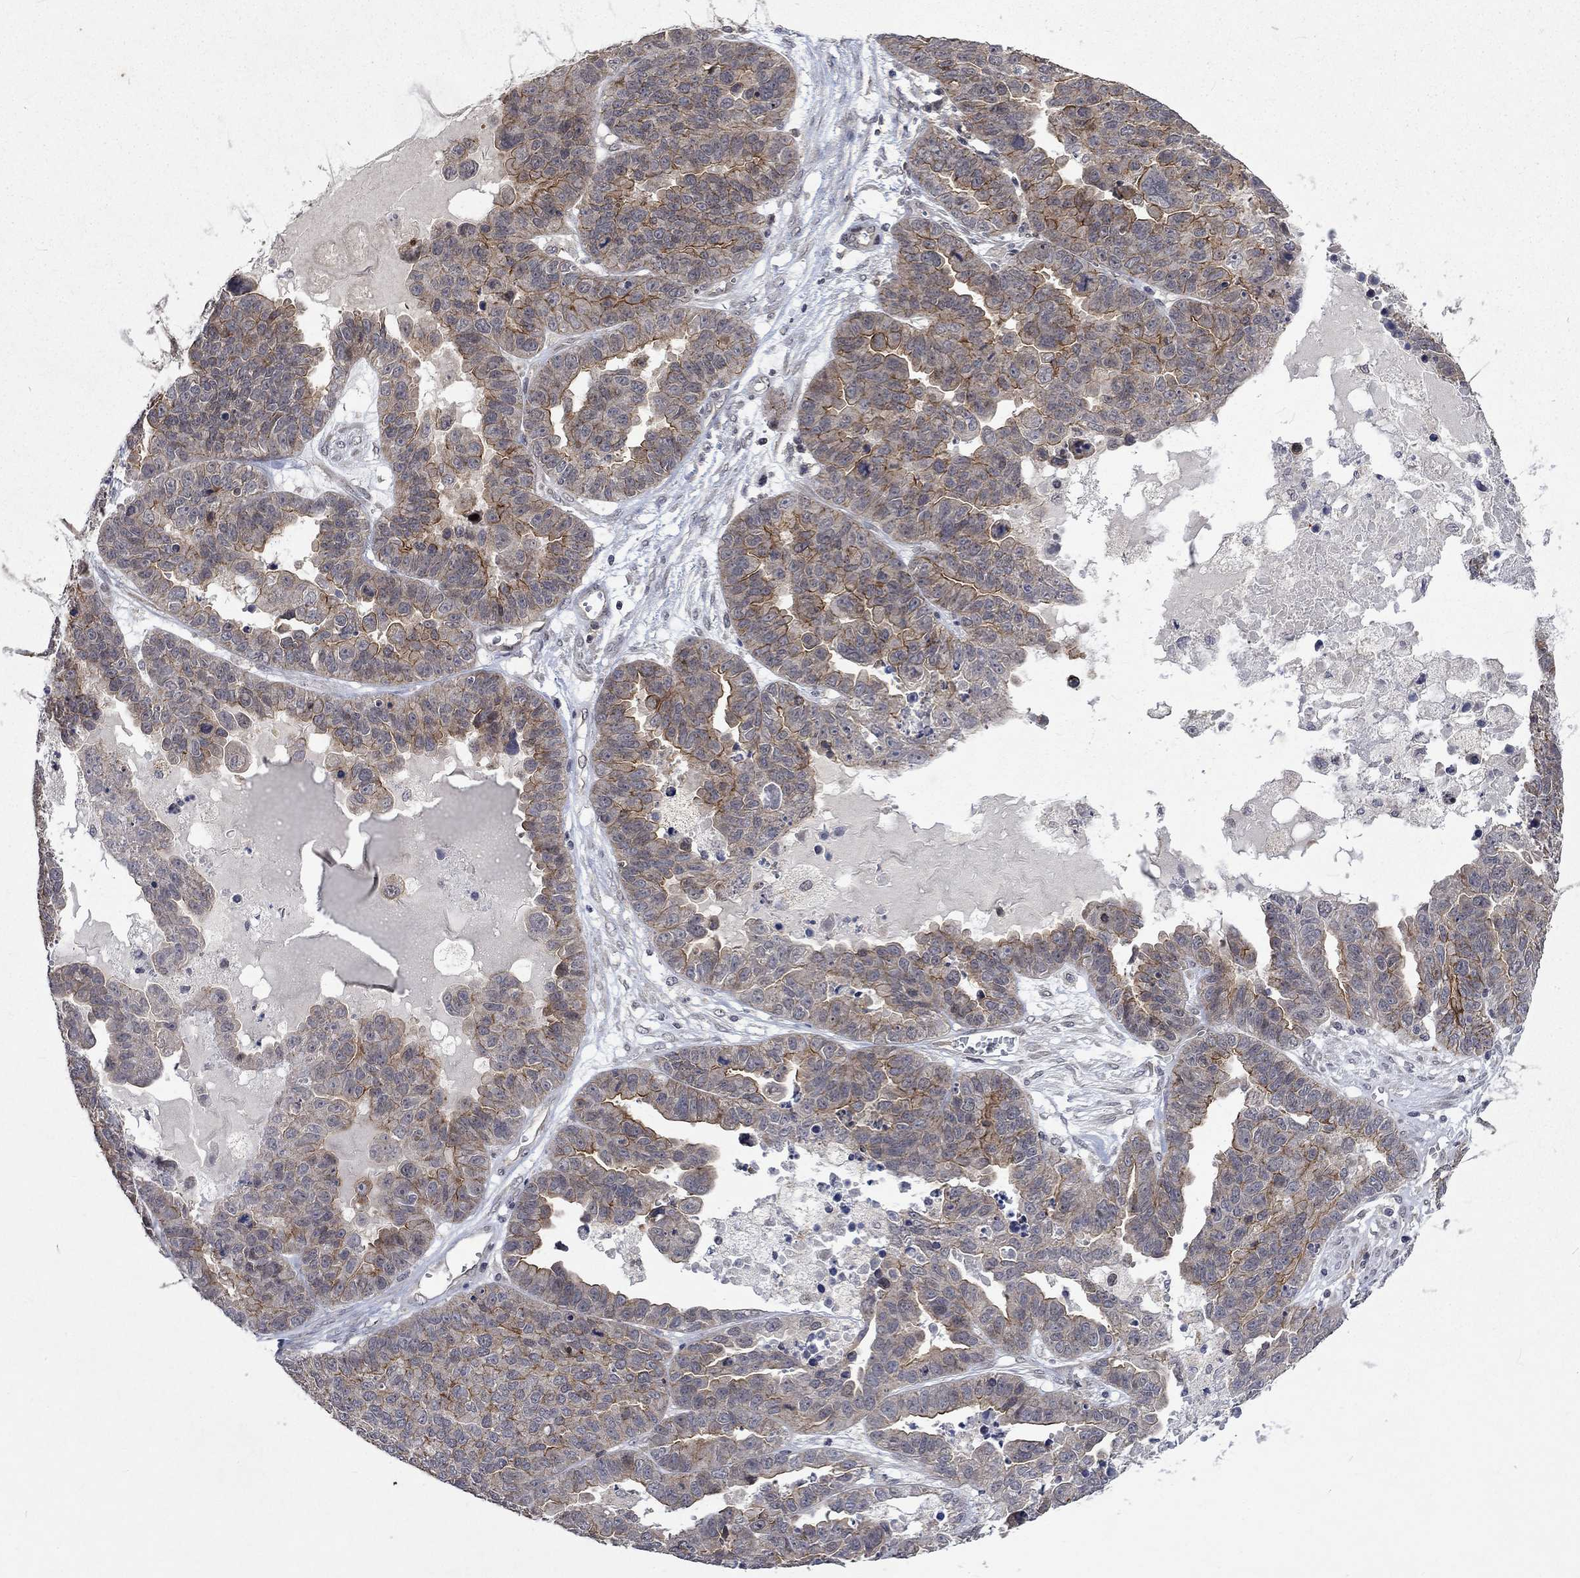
{"staining": {"intensity": "strong", "quantity": "<25%", "location": "cytoplasmic/membranous"}, "tissue": "ovarian cancer", "cell_type": "Tumor cells", "image_type": "cancer", "snomed": [{"axis": "morphology", "description": "Cystadenocarcinoma, serous, NOS"}, {"axis": "topography", "description": "Ovary"}], "caption": "Protein expression analysis of human ovarian cancer reveals strong cytoplasmic/membranous positivity in about <25% of tumor cells.", "gene": "PPP1R9A", "patient": {"sex": "female", "age": 87}}